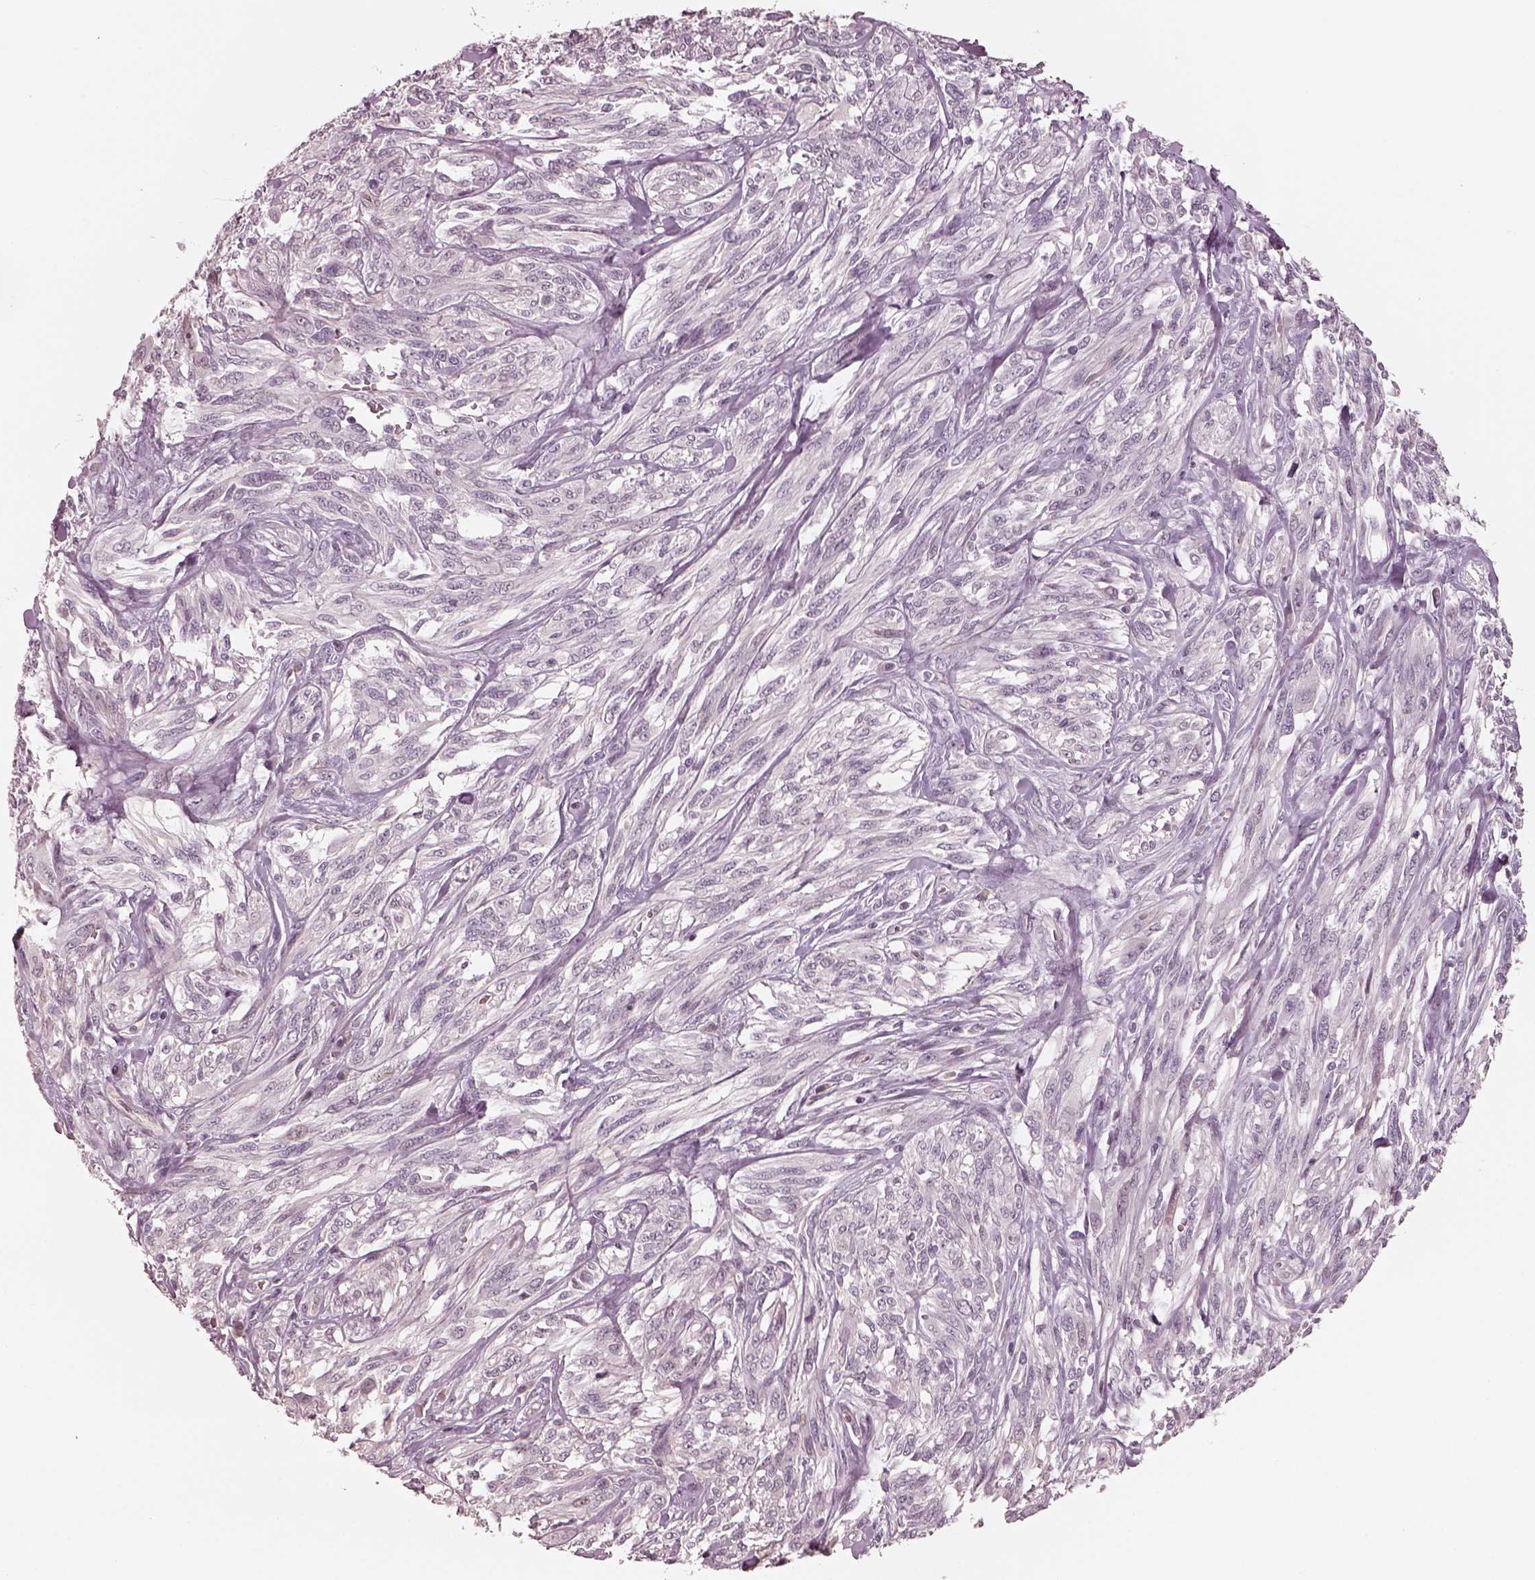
{"staining": {"intensity": "negative", "quantity": "none", "location": "none"}, "tissue": "melanoma", "cell_type": "Tumor cells", "image_type": "cancer", "snomed": [{"axis": "morphology", "description": "Malignant melanoma, NOS"}, {"axis": "topography", "description": "Skin"}], "caption": "IHC micrograph of neoplastic tissue: melanoma stained with DAB (3,3'-diaminobenzidine) reveals no significant protein positivity in tumor cells. (DAB (3,3'-diaminobenzidine) immunohistochemistry with hematoxylin counter stain).", "gene": "EGR4", "patient": {"sex": "female", "age": 91}}